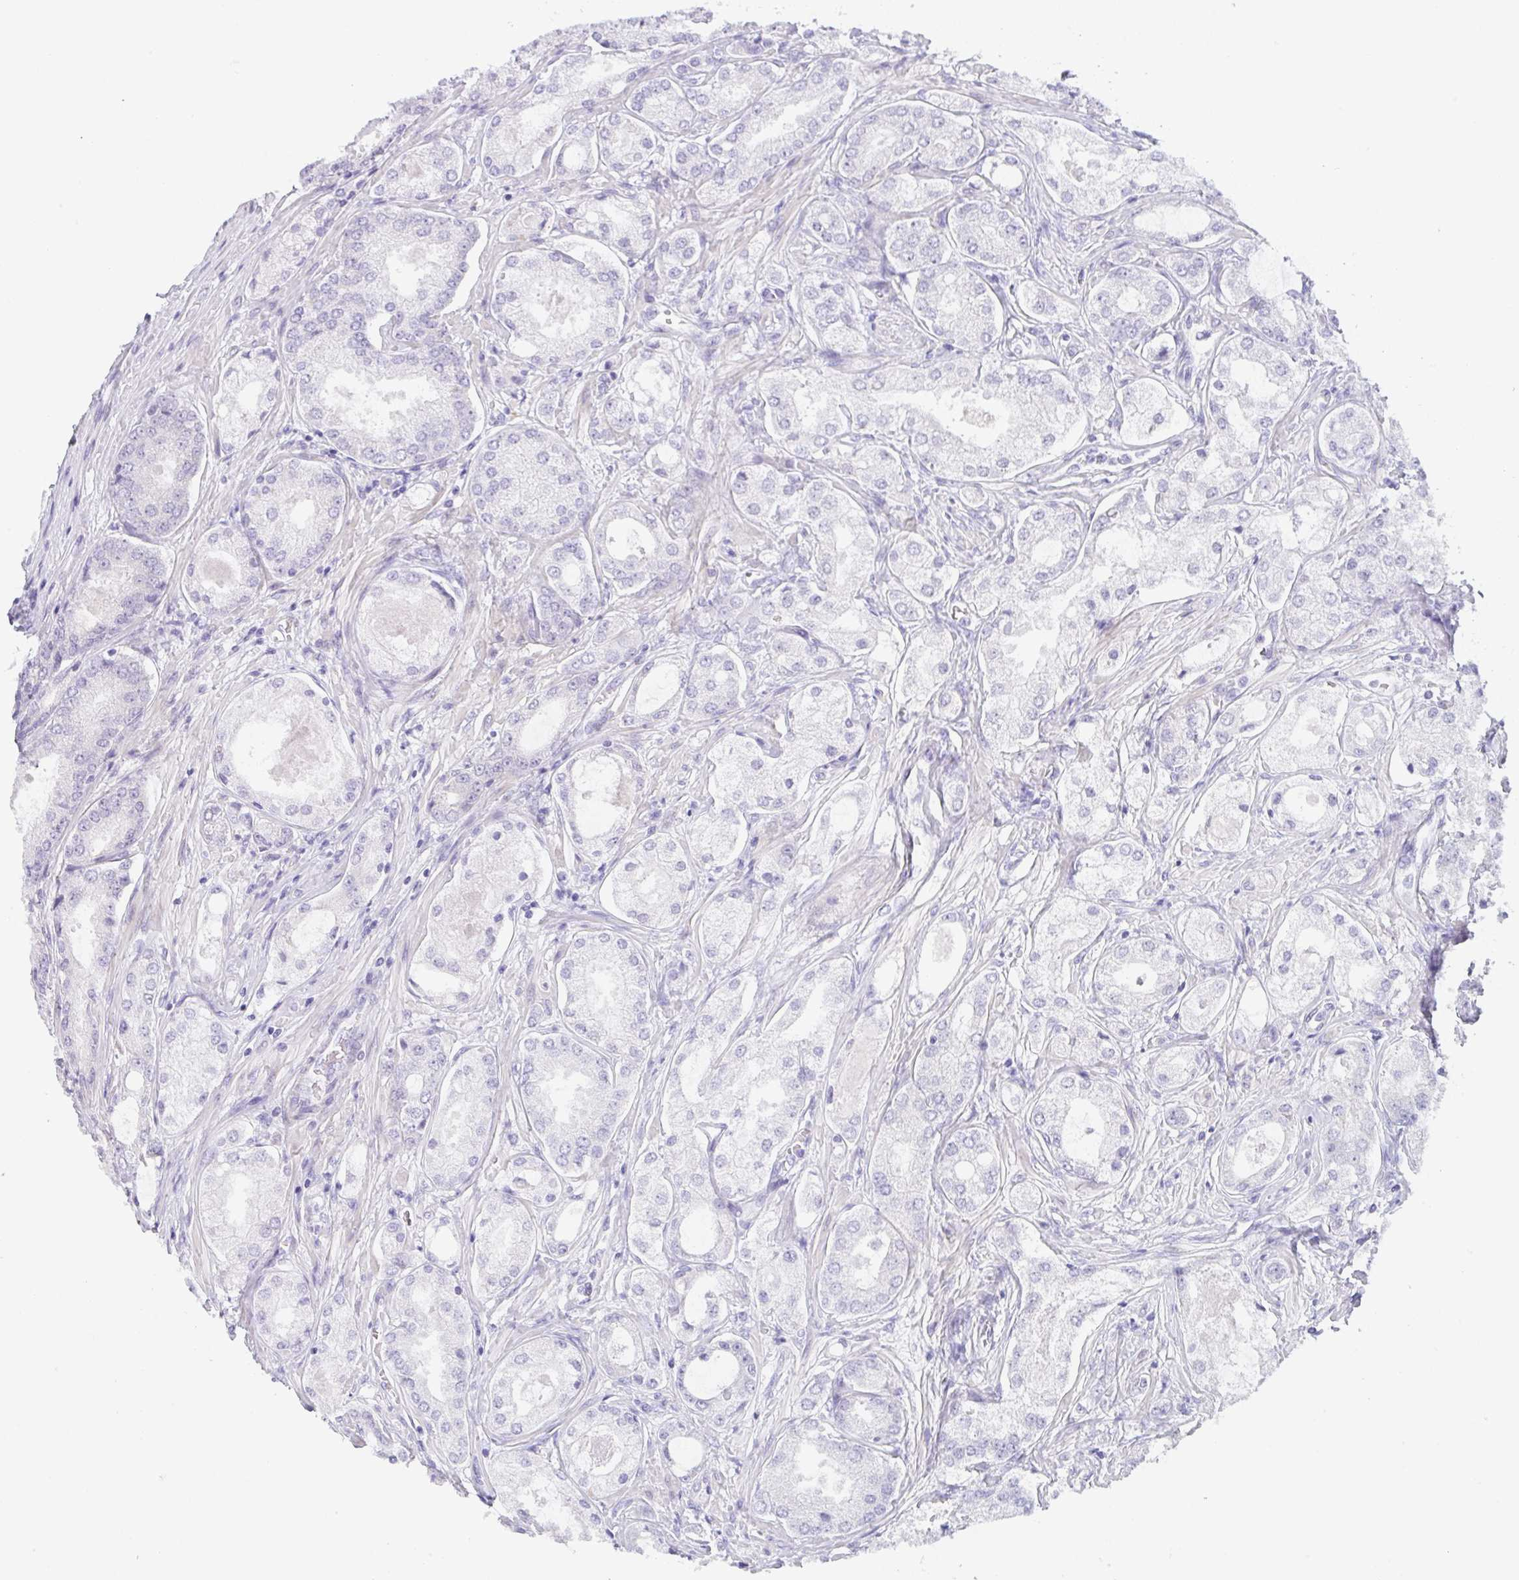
{"staining": {"intensity": "negative", "quantity": "none", "location": "none"}, "tissue": "prostate cancer", "cell_type": "Tumor cells", "image_type": "cancer", "snomed": [{"axis": "morphology", "description": "Adenocarcinoma, Low grade"}, {"axis": "topography", "description": "Prostate"}], "caption": "A photomicrograph of prostate cancer stained for a protein reveals no brown staining in tumor cells. The staining is performed using DAB brown chromogen with nuclei counter-stained in using hematoxylin.", "gene": "TRAF4", "patient": {"sex": "male", "age": 68}}